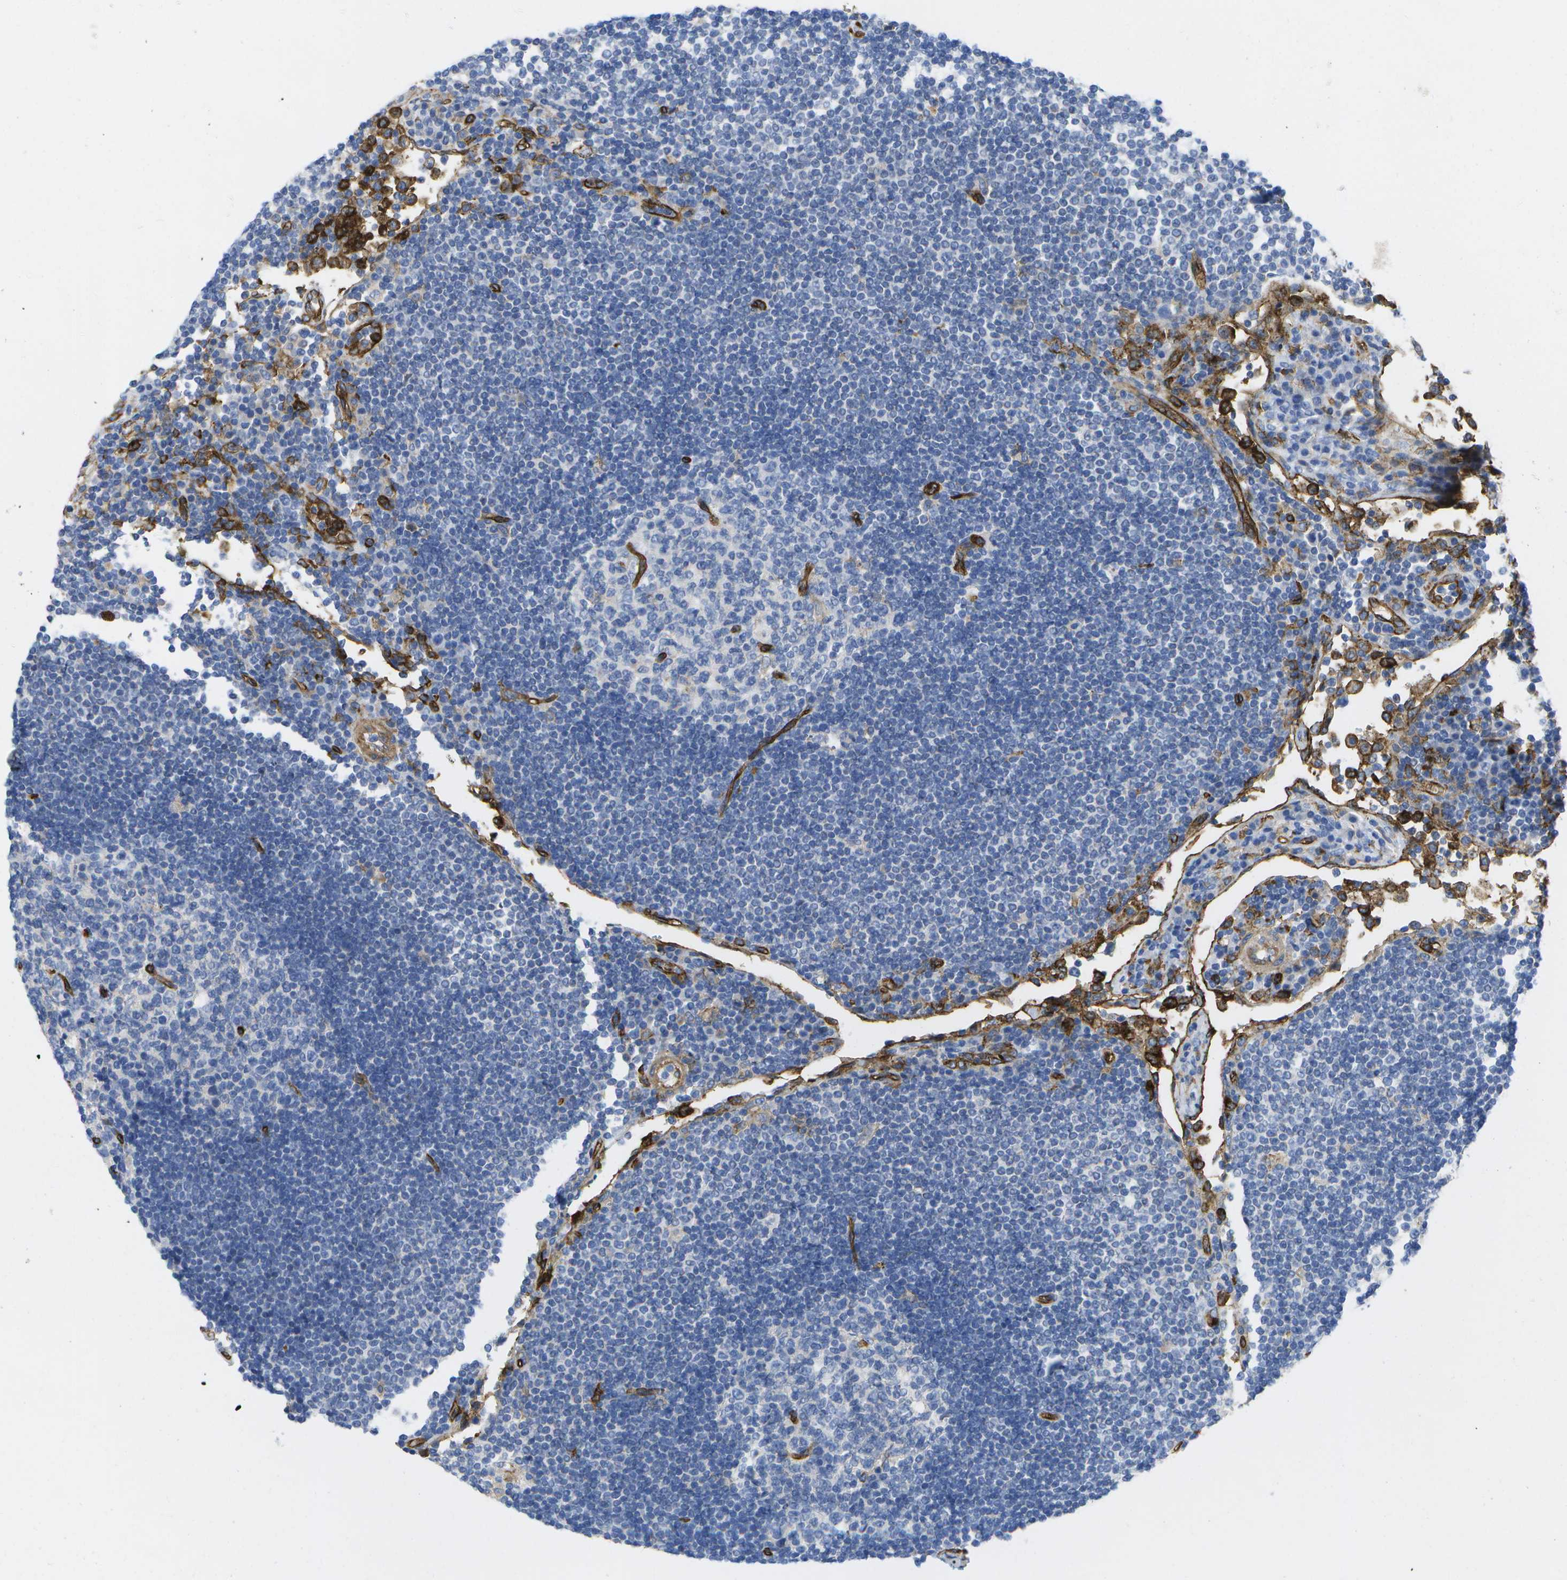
{"staining": {"intensity": "negative", "quantity": "none", "location": "none"}, "tissue": "lymph node", "cell_type": "Germinal center cells", "image_type": "normal", "snomed": [{"axis": "morphology", "description": "Normal tissue, NOS"}, {"axis": "topography", "description": "Lymph node"}], "caption": "Immunohistochemistry micrograph of benign lymph node: lymph node stained with DAB (3,3'-diaminobenzidine) reveals no significant protein expression in germinal center cells.", "gene": "DYSF", "patient": {"sex": "female", "age": 53}}